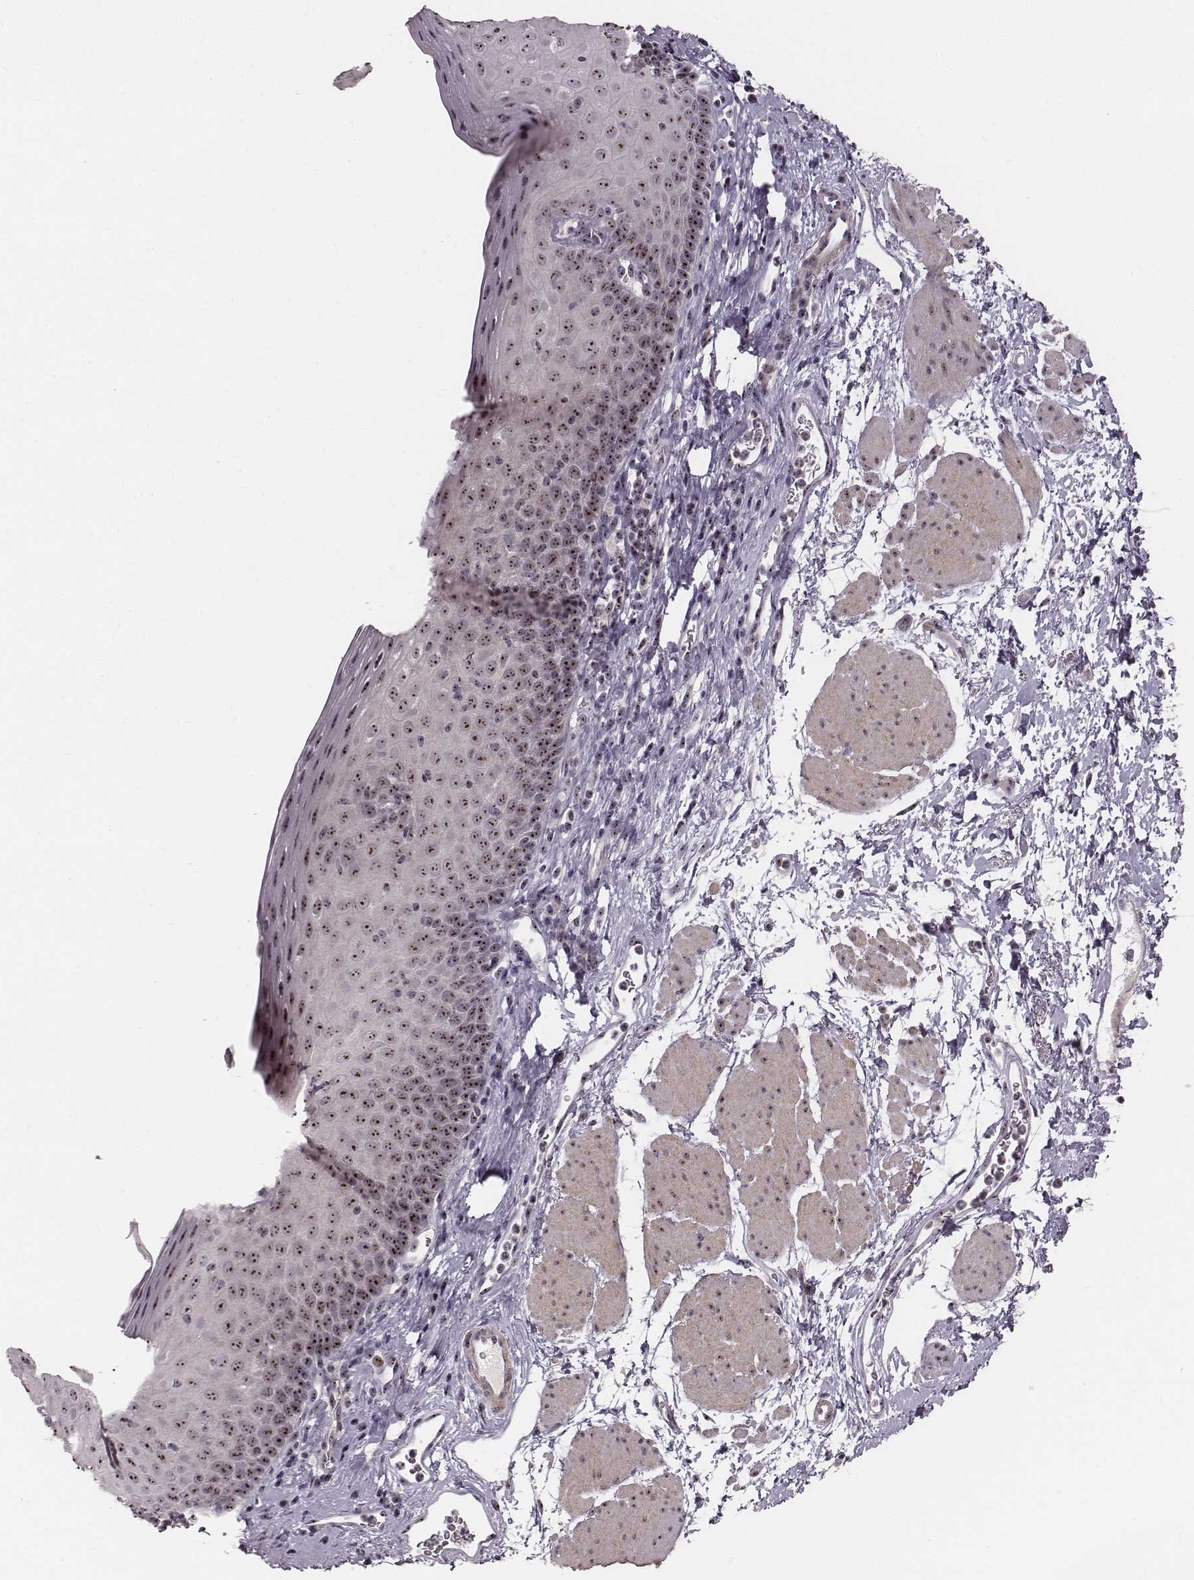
{"staining": {"intensity": "moderate", "quantity": ">75%", "location": "nuclear"}, "tissue": "esophagus", "cell_type": "Squamous epithelial cells", "image_type": "normal", "snomed": [{"axis": "morphology", "description": "Normal tissue, NOS"}, {"axis": "topography", "description": "Esophagus"}], "caption": "Esophagus stained for a protein (brown) displays moderate nuclear positive expression in about >75% of squamous epithelial cells.", "gene": "NOP56", "patient": {"sex": "female", "age": 64}}